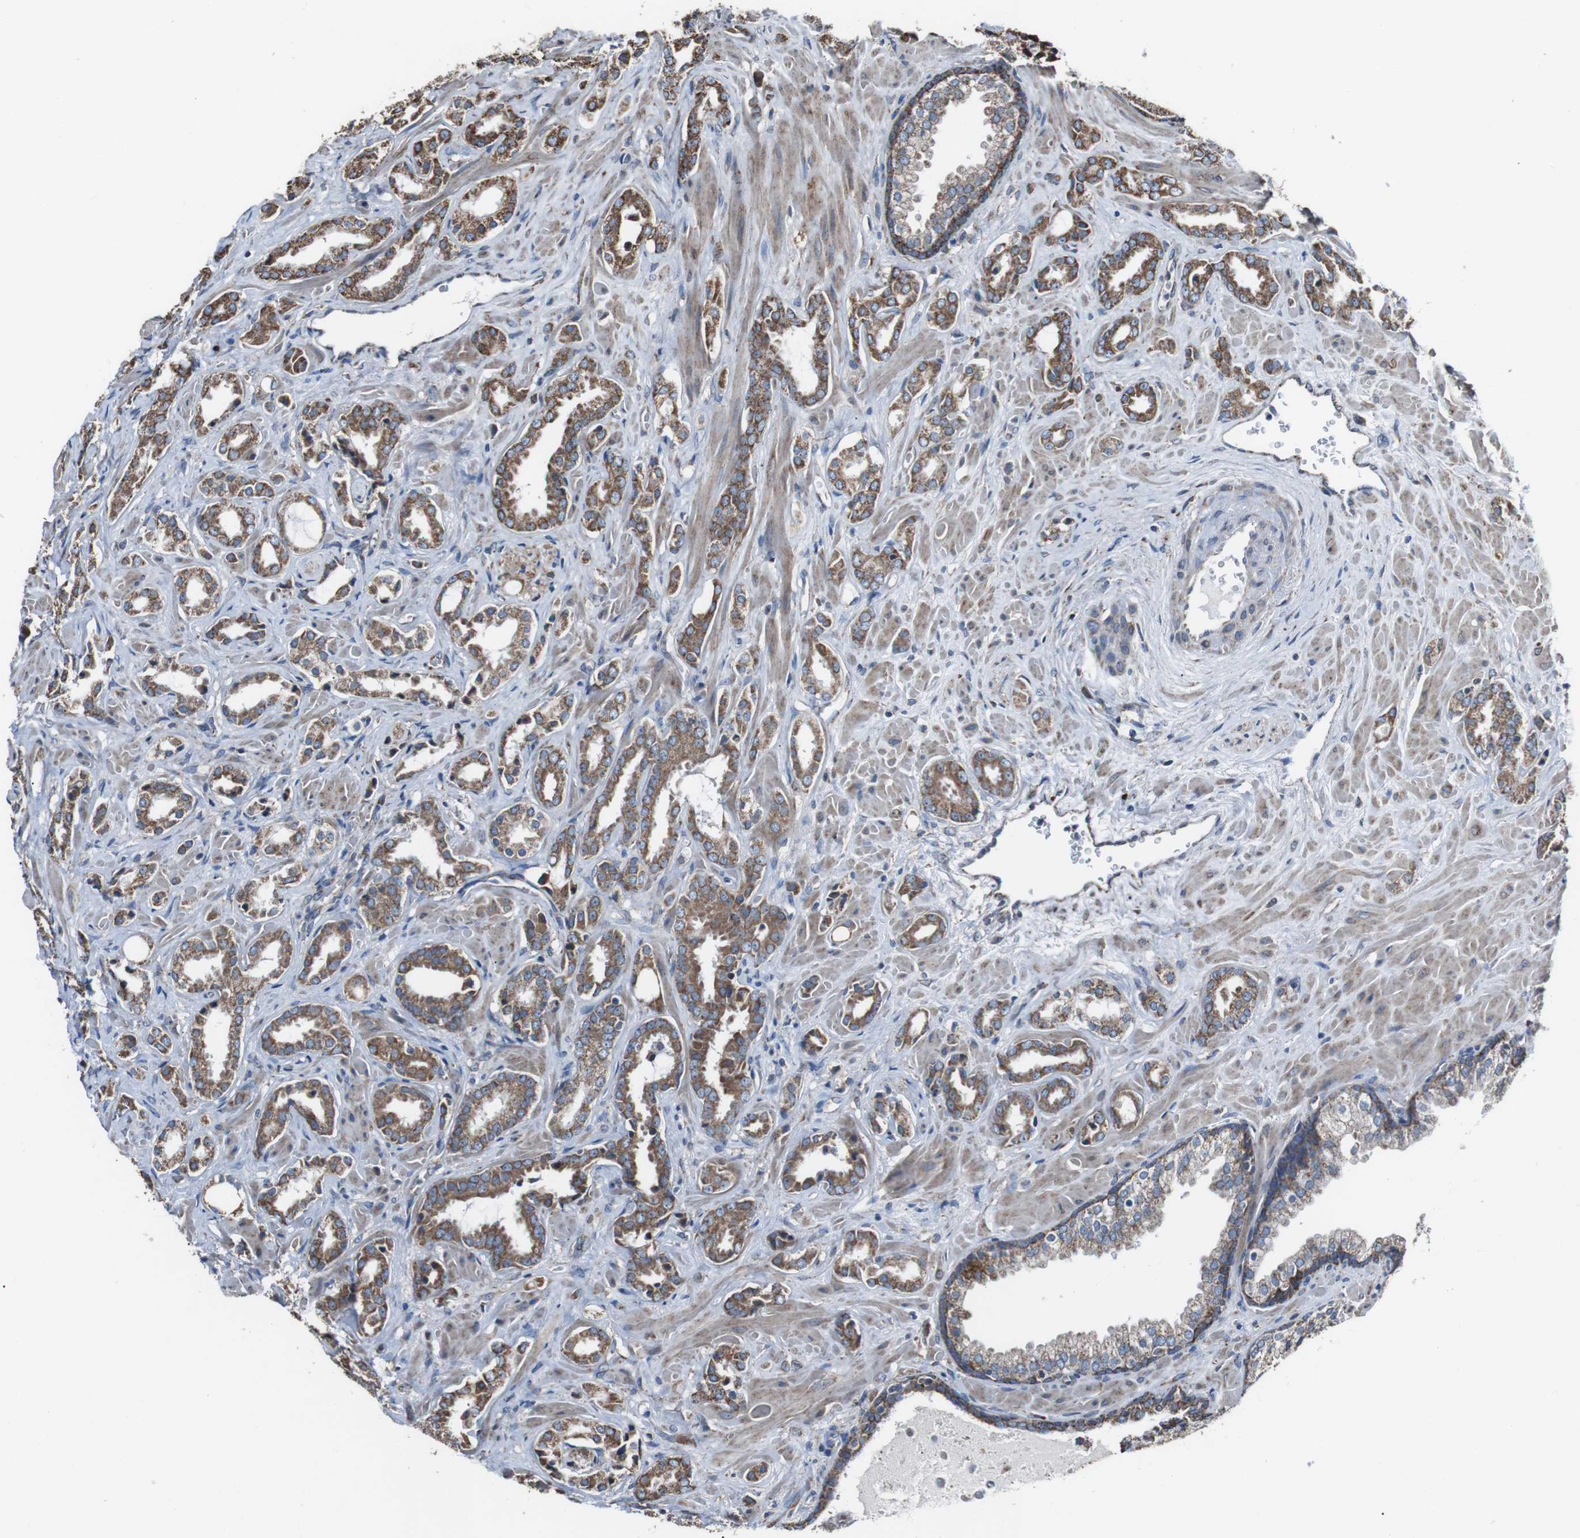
{"staining": {"intensity": "moderate", "quantity": ">75%", "location": "cytoplasmic/membranous"}, "tissue": "prostate cancer", "cell_type": "Tumor cells", "image_type": "cancer", "snomed": [{"axis": "morphology", "description": "Adenocarcinoma, High grade"}, {"axis": "topography", "description": "Prostate"}], "caption": "IHC of human prostate cancer demonstrates medium levels of moderate cytoplasmic/membranous positivity in about >75% of tumor cells.", "gene": "CISD2", "patient": {"sex": "male", "age": 64}}